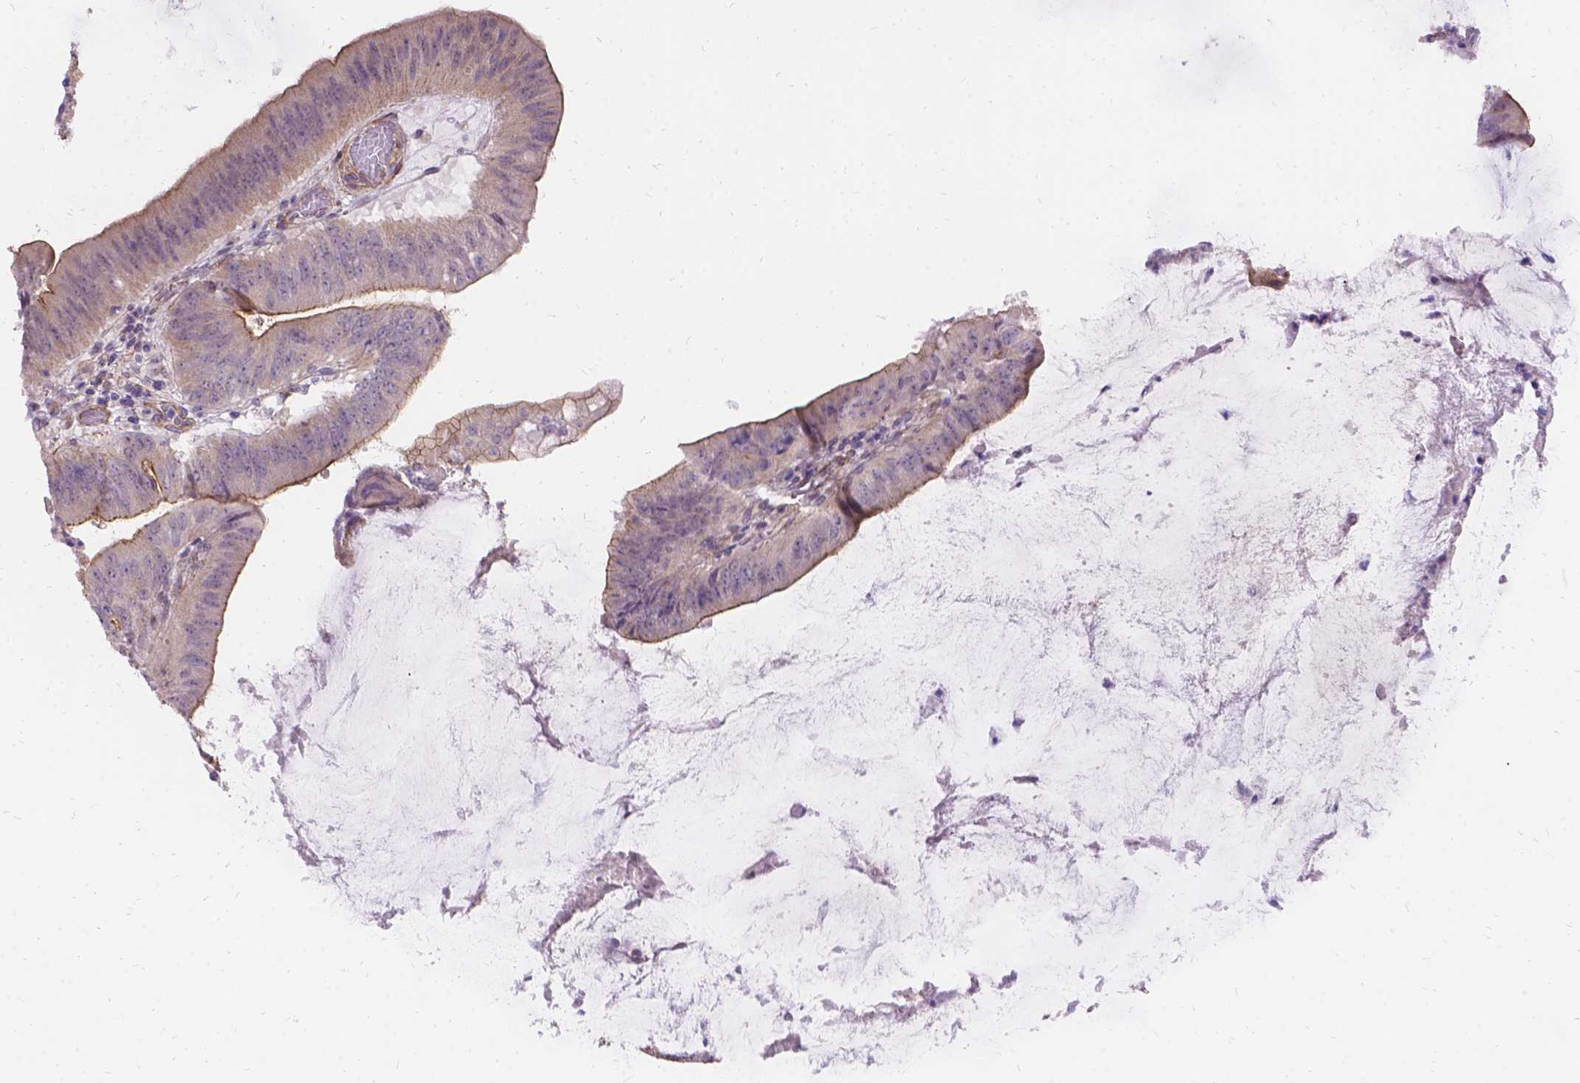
{"staining": {"intensity": "weak", "quantity": "<25%", "location": "cytoplasmic/membranous"}, "tissue": "colorectal cancer", "cell_type": "Tumor cells", "image_type": "cancer", "snomed": [{"axis": "morphology", "description": "Adenocarcinoma, NOS"}, {"axis": "topography", "description": "Colon"}], "caption": "DAB immunohistochemical staining of adenocarcinoma (colorectal) demonstrates no significant positivity in tumor cells.", "gene": "PALS1", "patient": {"sex": "female", "age": 43}}